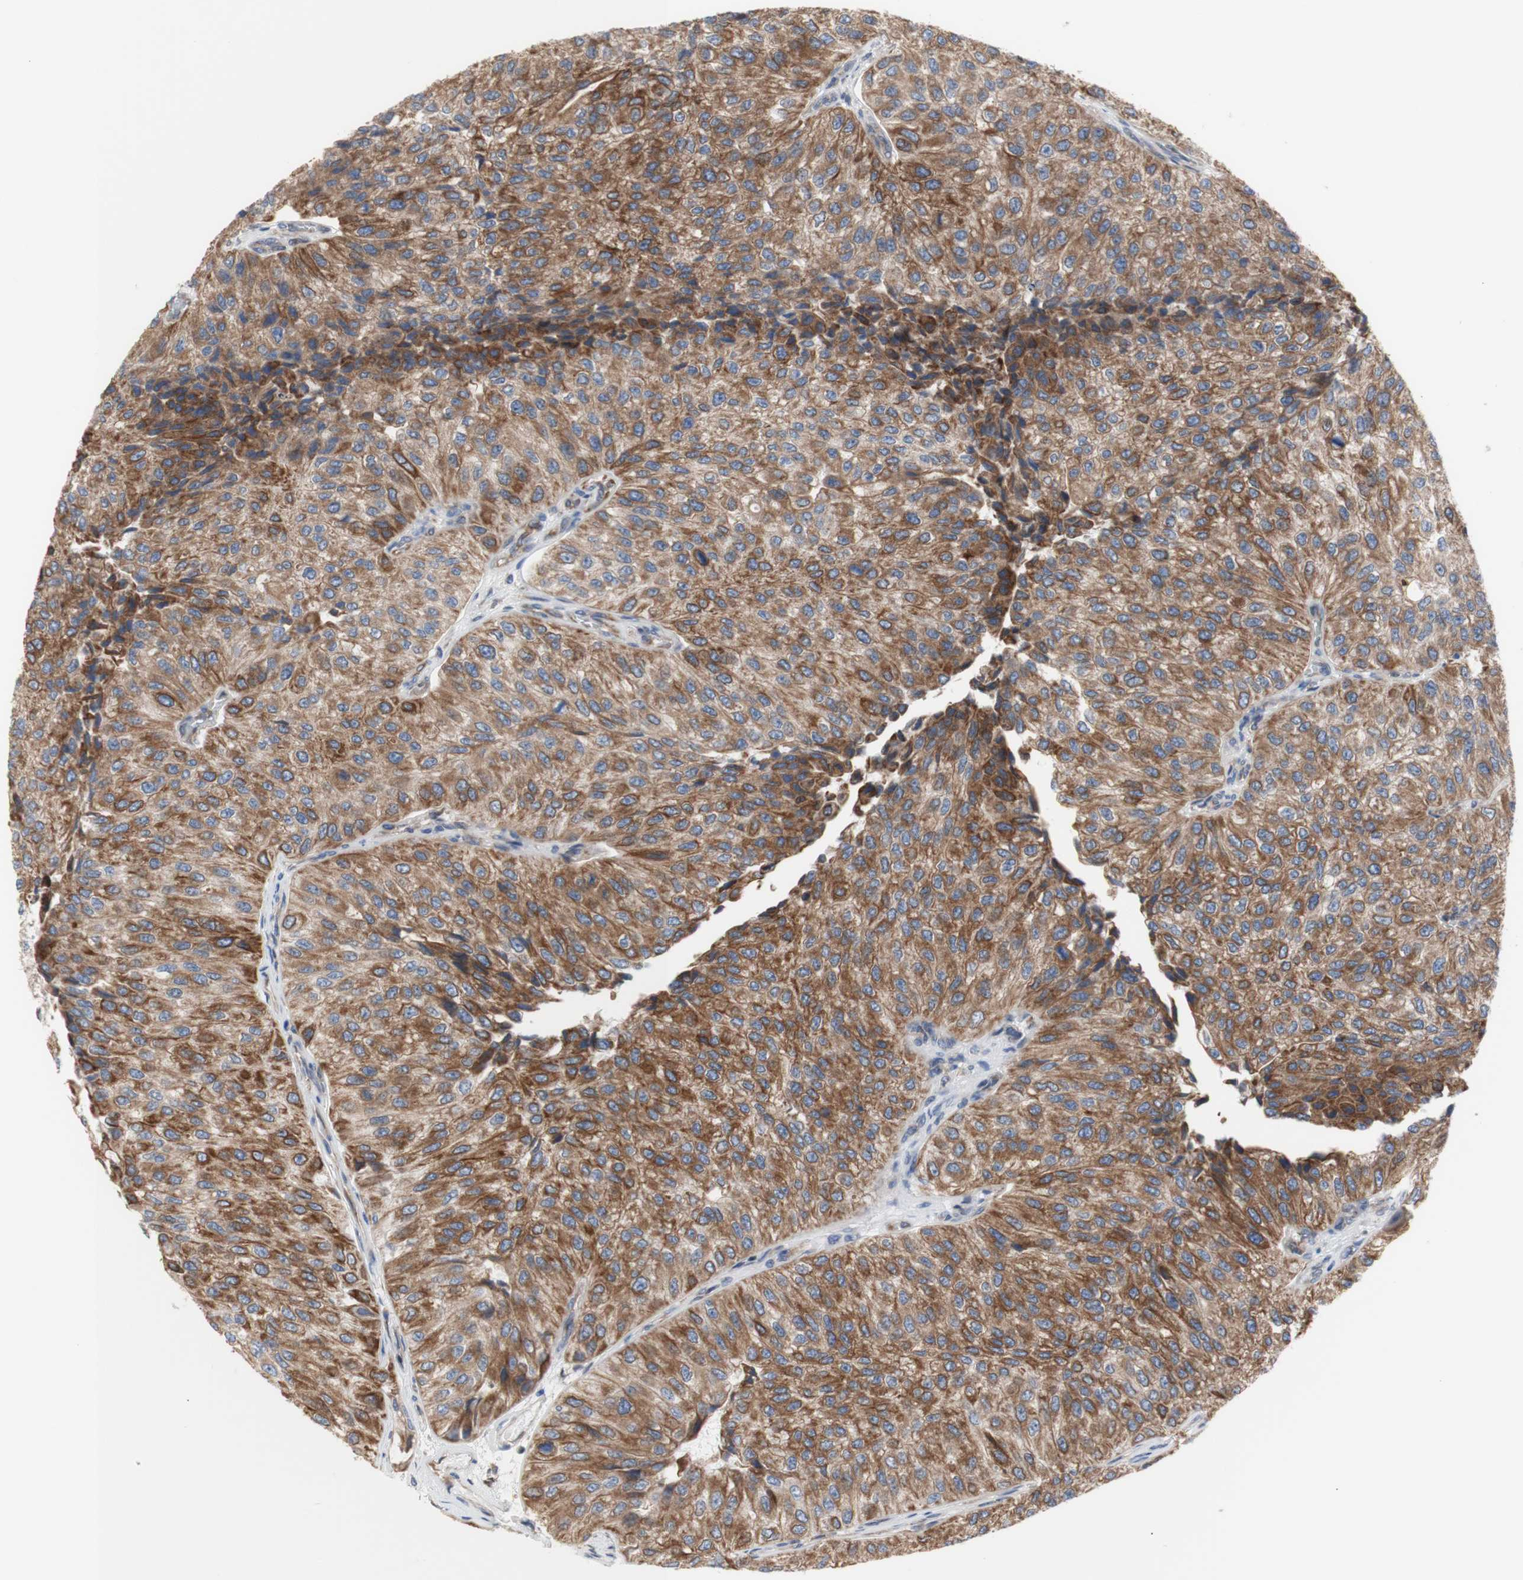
{"staining": {"intensity": "strong", "quantity": ">75%", "location": "cytoplasmic/membranous"}, "tissue": "urothelial cancer", "cell_type": "Tumor cells", "image_type": "cancer", "snomed": [{"axis": "morphology", "description": "Urothelial carcinoma, High grade"}, {"axis": "topography", "description": "Kidney"}, {"axis": "topography", "description": "Urinary bladder"}], "caption": "A photomicrograph showing strong cytoplasmic/membranous positivity in about >75% of tumor cells in urothelial cancer, as visualized by brown immunohistochemical staining.", "gene": "ERLIN1", "patient": {"sex": "male", "age": 77}}